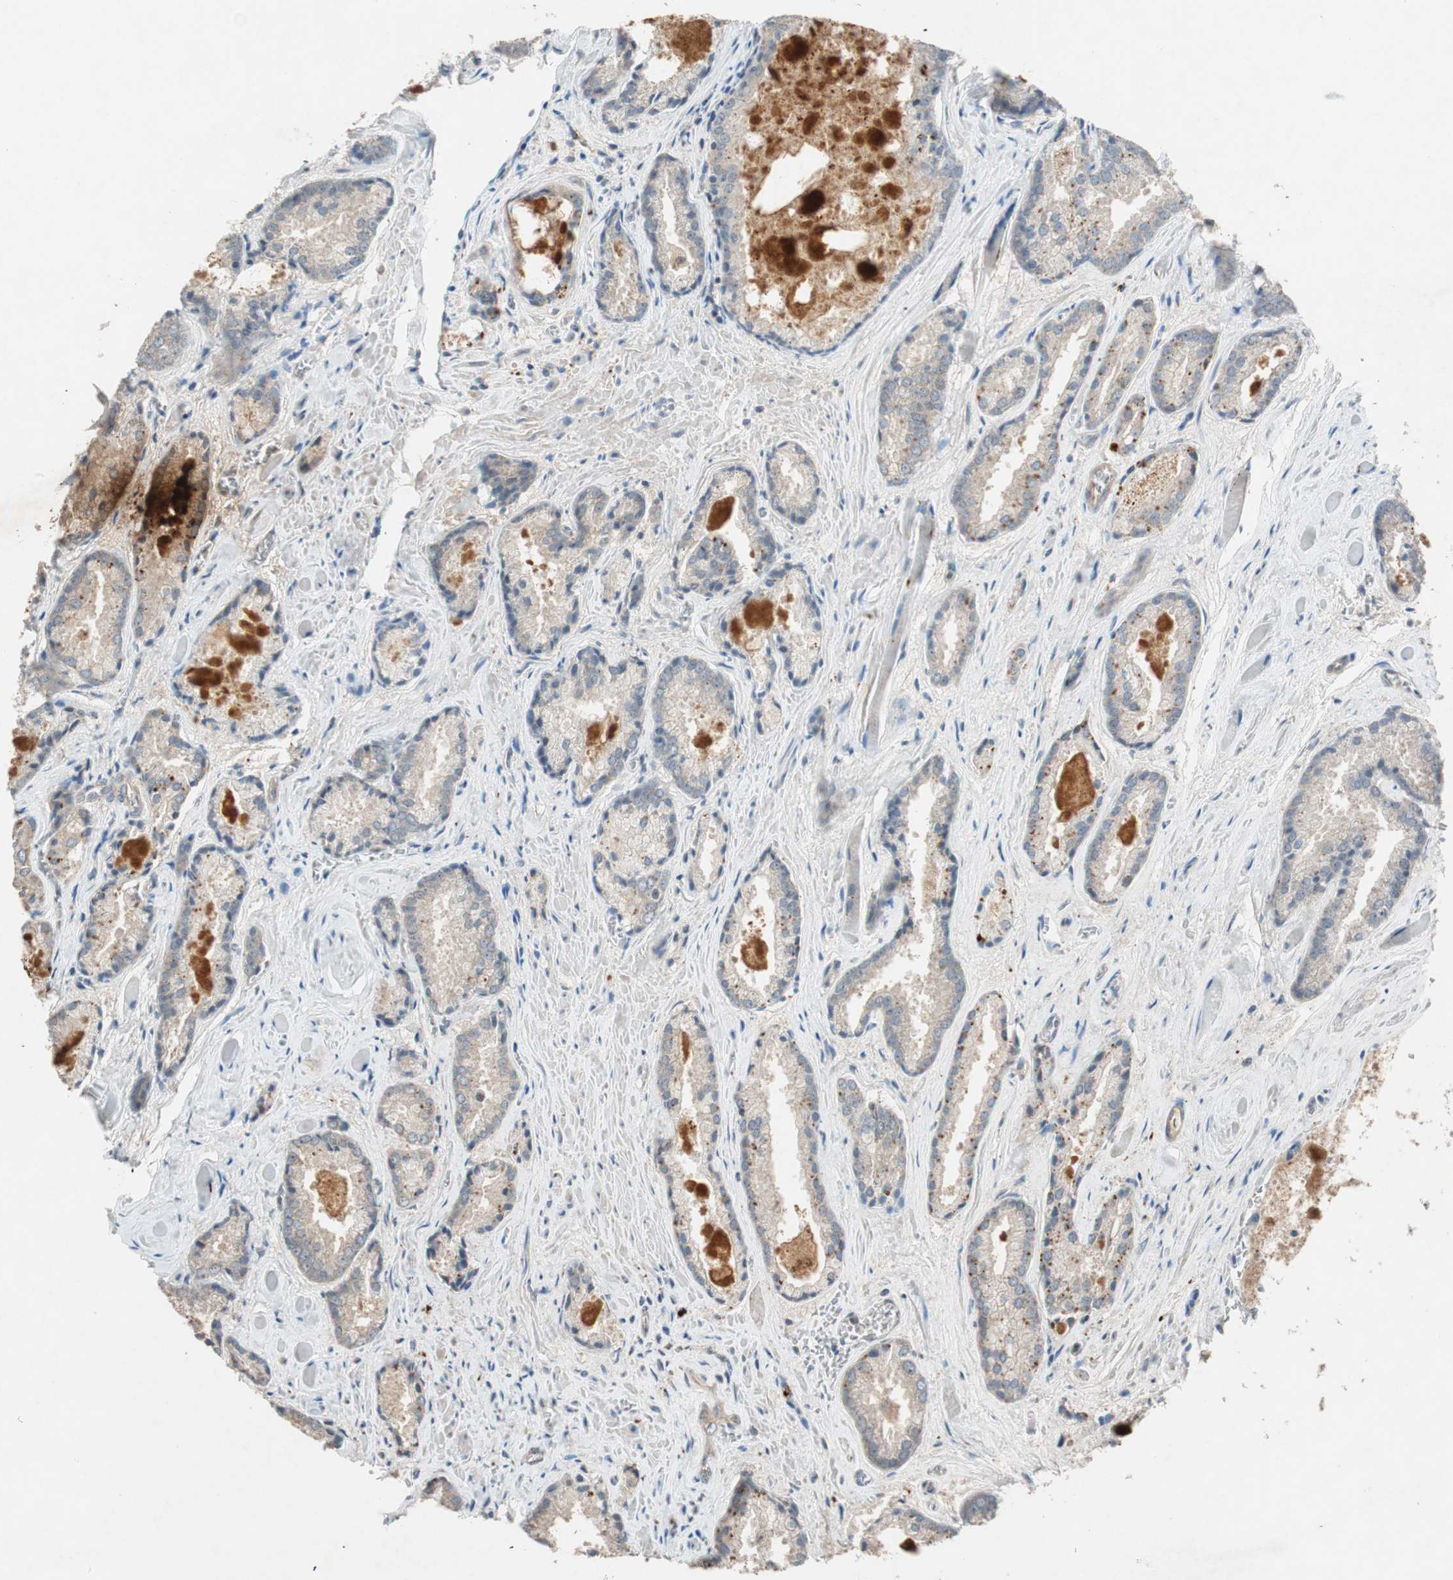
{"staining": {"intensity": "weak", "quantity": ">75%", "location": "cytoplasmic/membranous"}, "tissue": "prostate cancer", "cell_type": "Tumor cells", "image_type": "cancer", "snomed": [{"axis": "morphology", "description": "Adenocarcinoma, Low grade"}, {"axis": "topography", "description": "Prostate"}], "caption": "Weak cytoplasmic/membranous staining for a protein is present in about >75% of tumor cells of adenocarcinoma (low-grade) (prostate) using IHC.", "gene": "GLB1", "patient": {"sex": "male", "age": 64}}